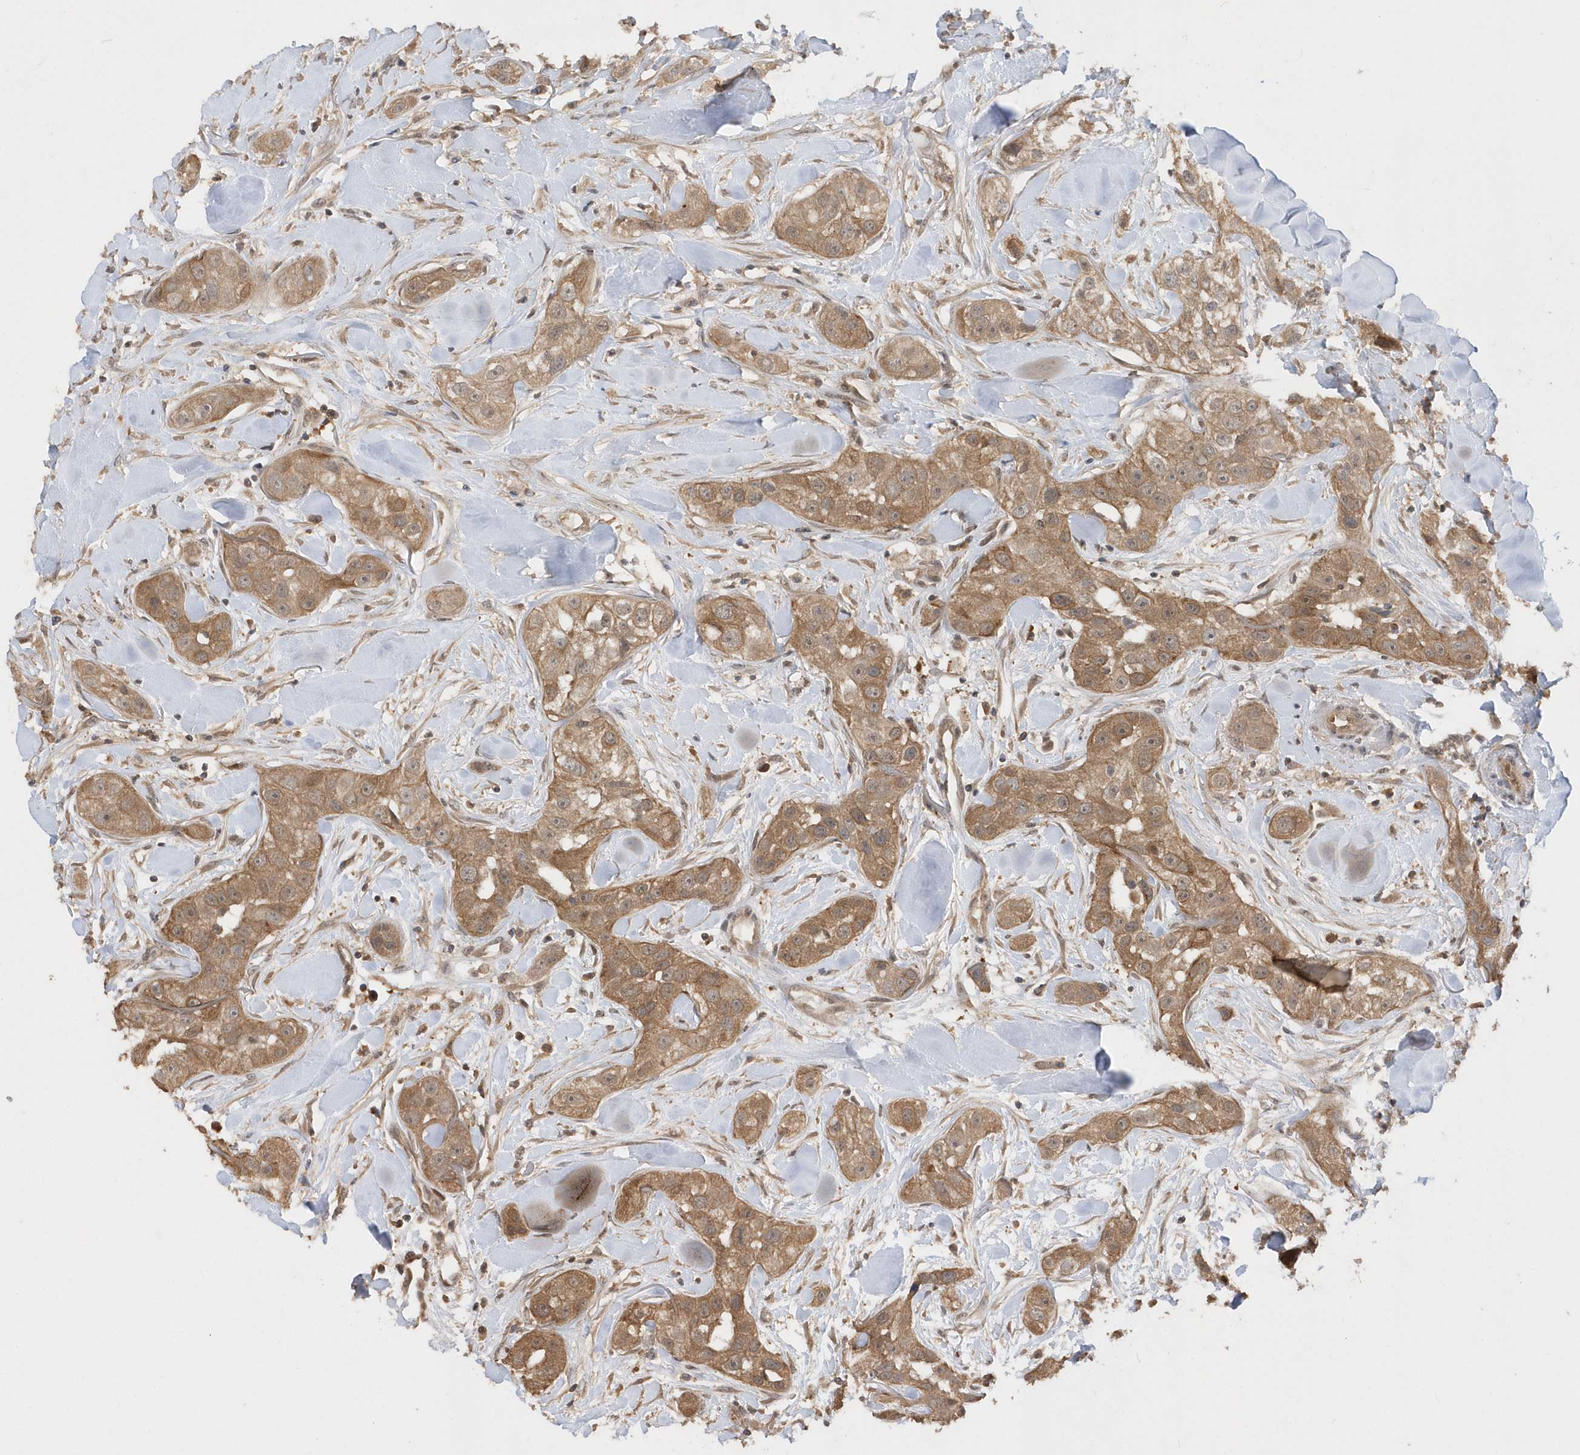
{"staining": {"intensity": "moderate", "quantity": ">75%", "location": "cytoplasmic/membranous"}, "tissue": "head and neck cancer", "cell_type": "Tumor cells", "image_type": "cancer", "snomed": [{"axis": "morphology", "description": "Normal tissue, NOS"}, {"axis": "morphology", "description": "Squamous cell carcinoma, NOS"}, {"axis": "topography", "description": "Skeletal muscle"}, {"axis": "topography", "description": "Head-Neck"}], "caption": "A brown stain labels moderate cytoplasmic/membranous staining of a protein in head and neck squamous cell carcinoma tumor cells.", "gene": "RPE", "patient": {"sex": "male", "age": 51}}